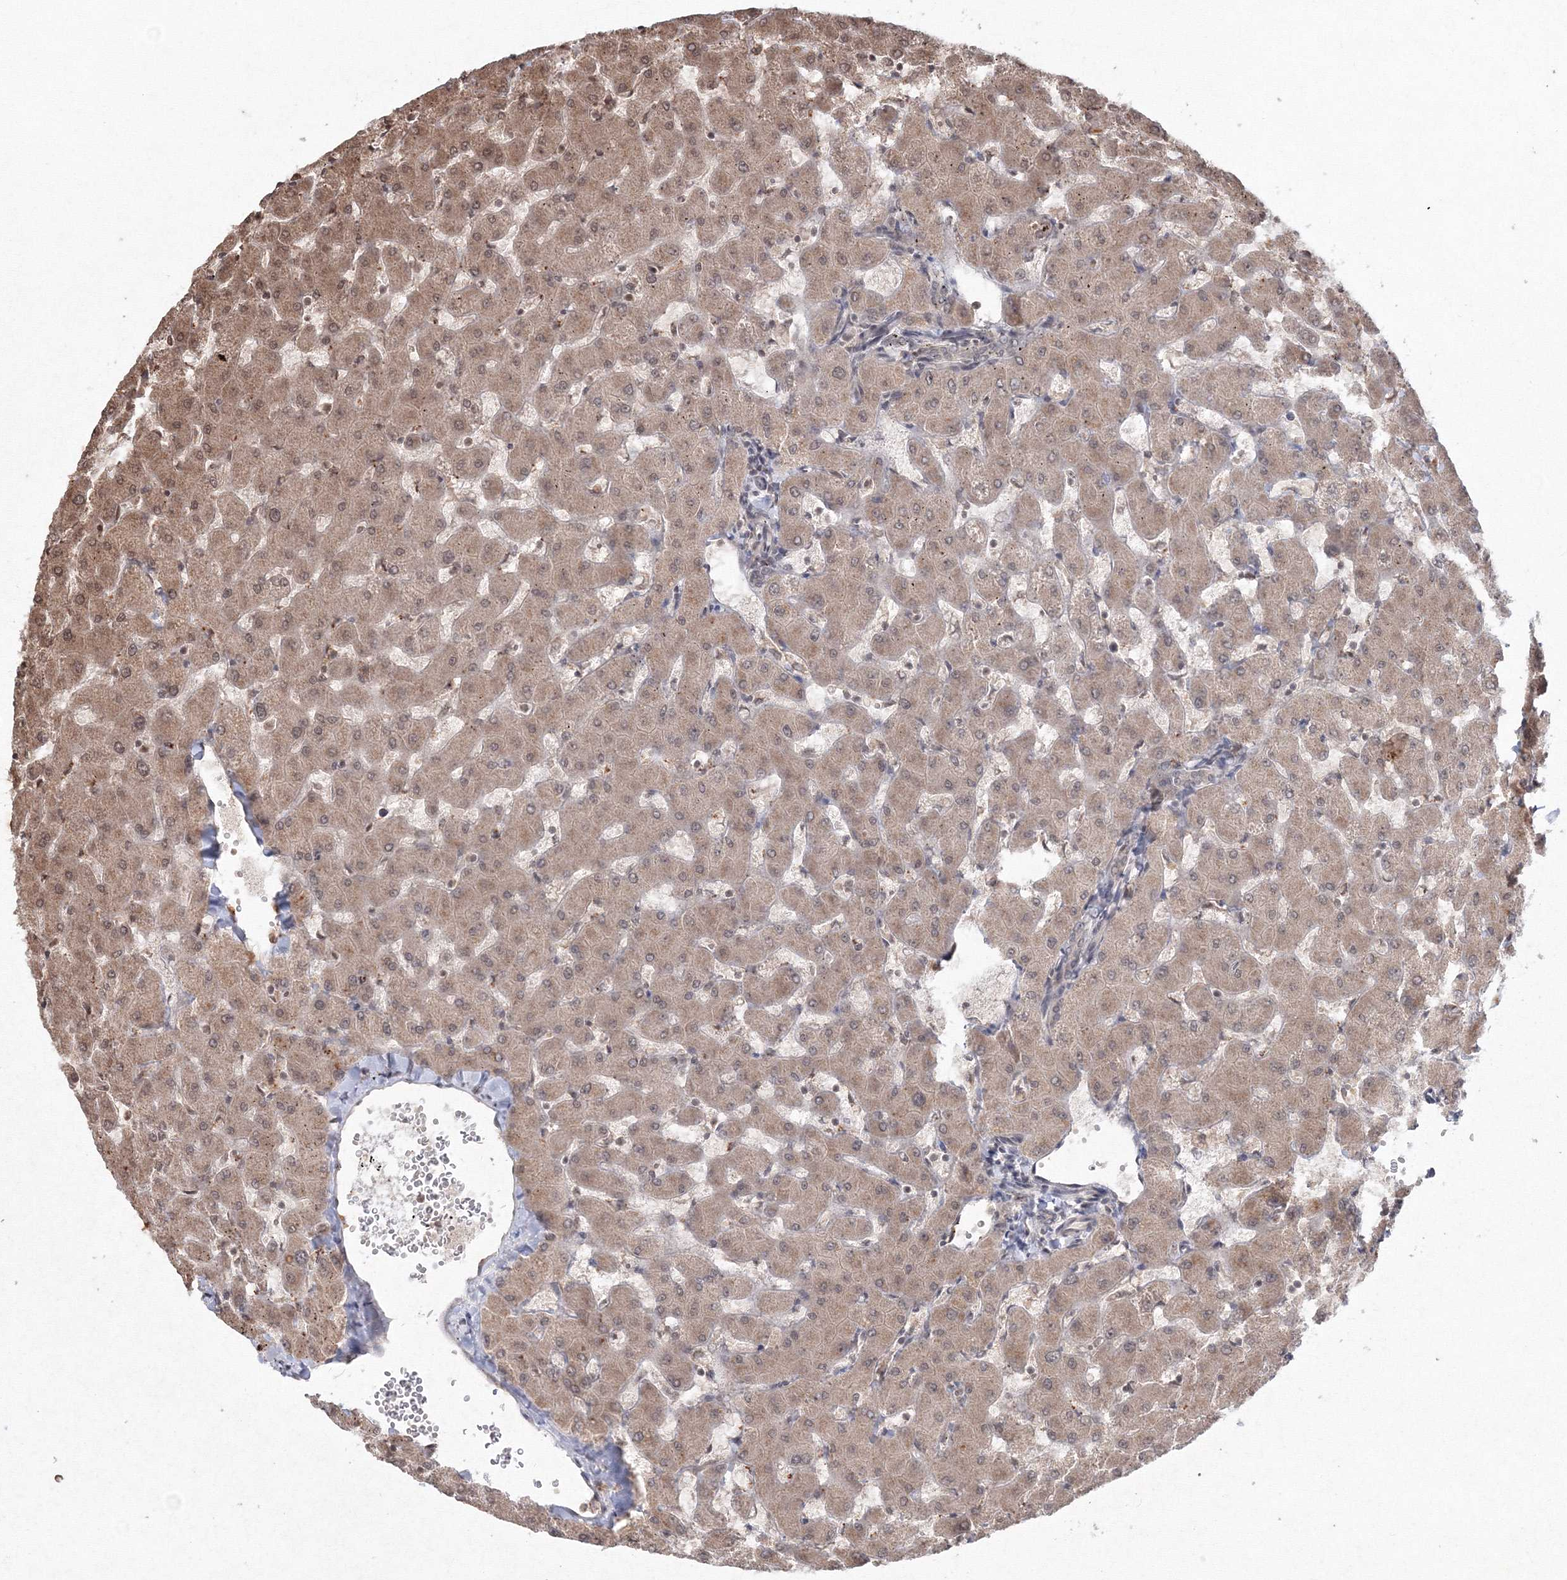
{"staining": {"intensity": "weak", "quantity": "25%-75%", "location": "cytoplasmic/membranous,nuclear"}, "tissue": "liver", "cell_type": "Cholangiocytes", "image_type": "normal", "snomed": [{"axis": "morphology", "description": "Normal tissue, NOS"}, {"axis": "topography", "description": "Liver"}], "caption": "Liver was stained to show a protein in brown. There is low levels of weak cytoplasmic/membranous,nuclear staining in about 25%-75% of cholangiocytes. The staining was performed using DAB (3,3'-diaminobenzidine), with brown indicating positive protein expression. Nuclei are stained blue with hematoxylin.", "gene": "PEX13", "patient": {"sex": "female", "age": 63}}